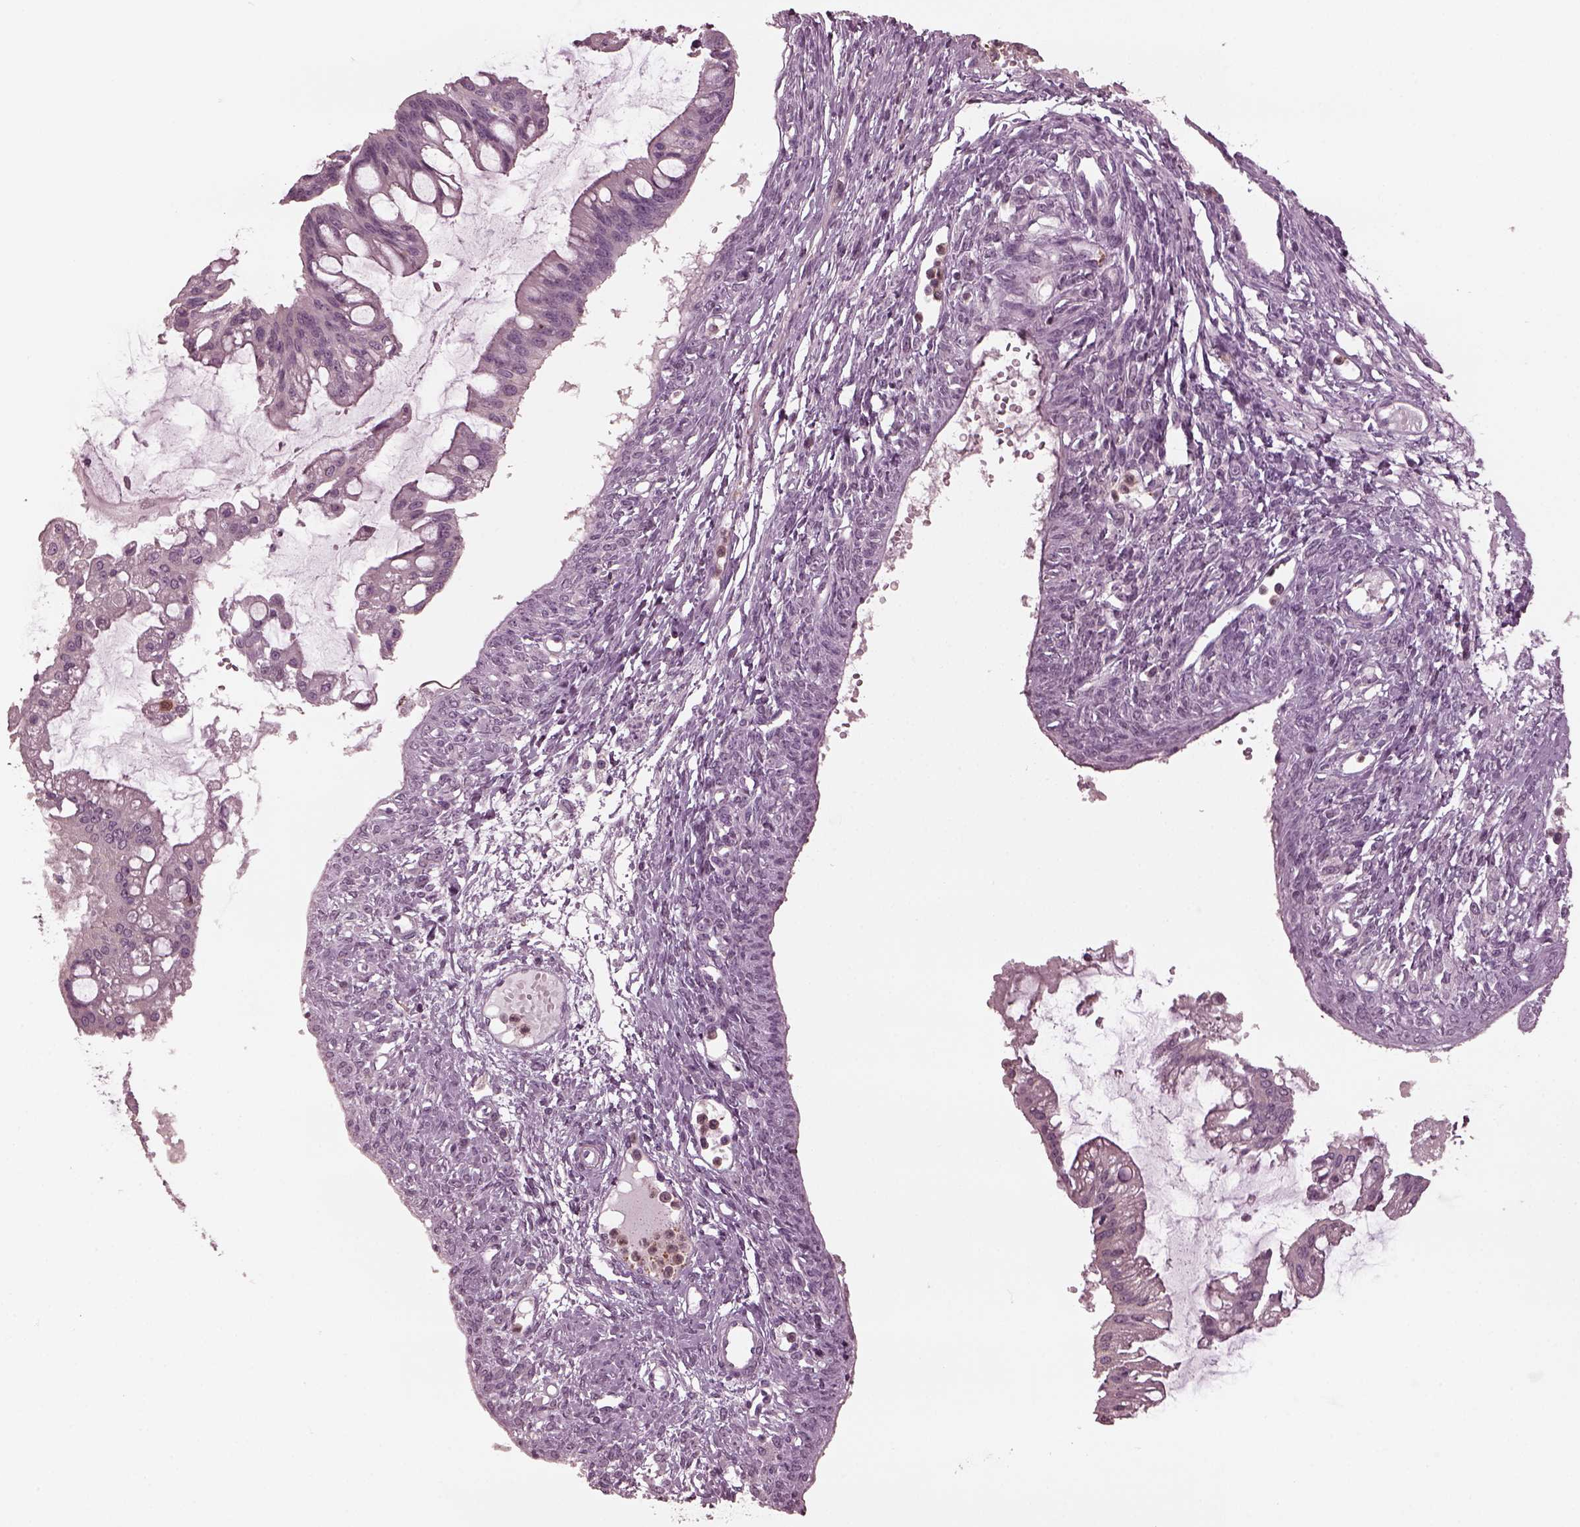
{"staining": {"intensity": "negative", "quantity": "none", "location": "none"}, "tissue": "ovarian cancer", "cell_type": "Tumor cells", "image_type": "cancer", "snomed": [{"axis": "morphology", "description": "Cystadenocarcinoma, mucinous, NOS"}, {"axis": "topography", "description": "Ovary"}], "caption": "Immunohistochemistry (IHC) of ovarian cancer (mucinous cystadenocarcinoma) shows no positivity in tumor cells.", "gene": "PSTPIP2", "patient": {"sex": "female", "age": 73}}